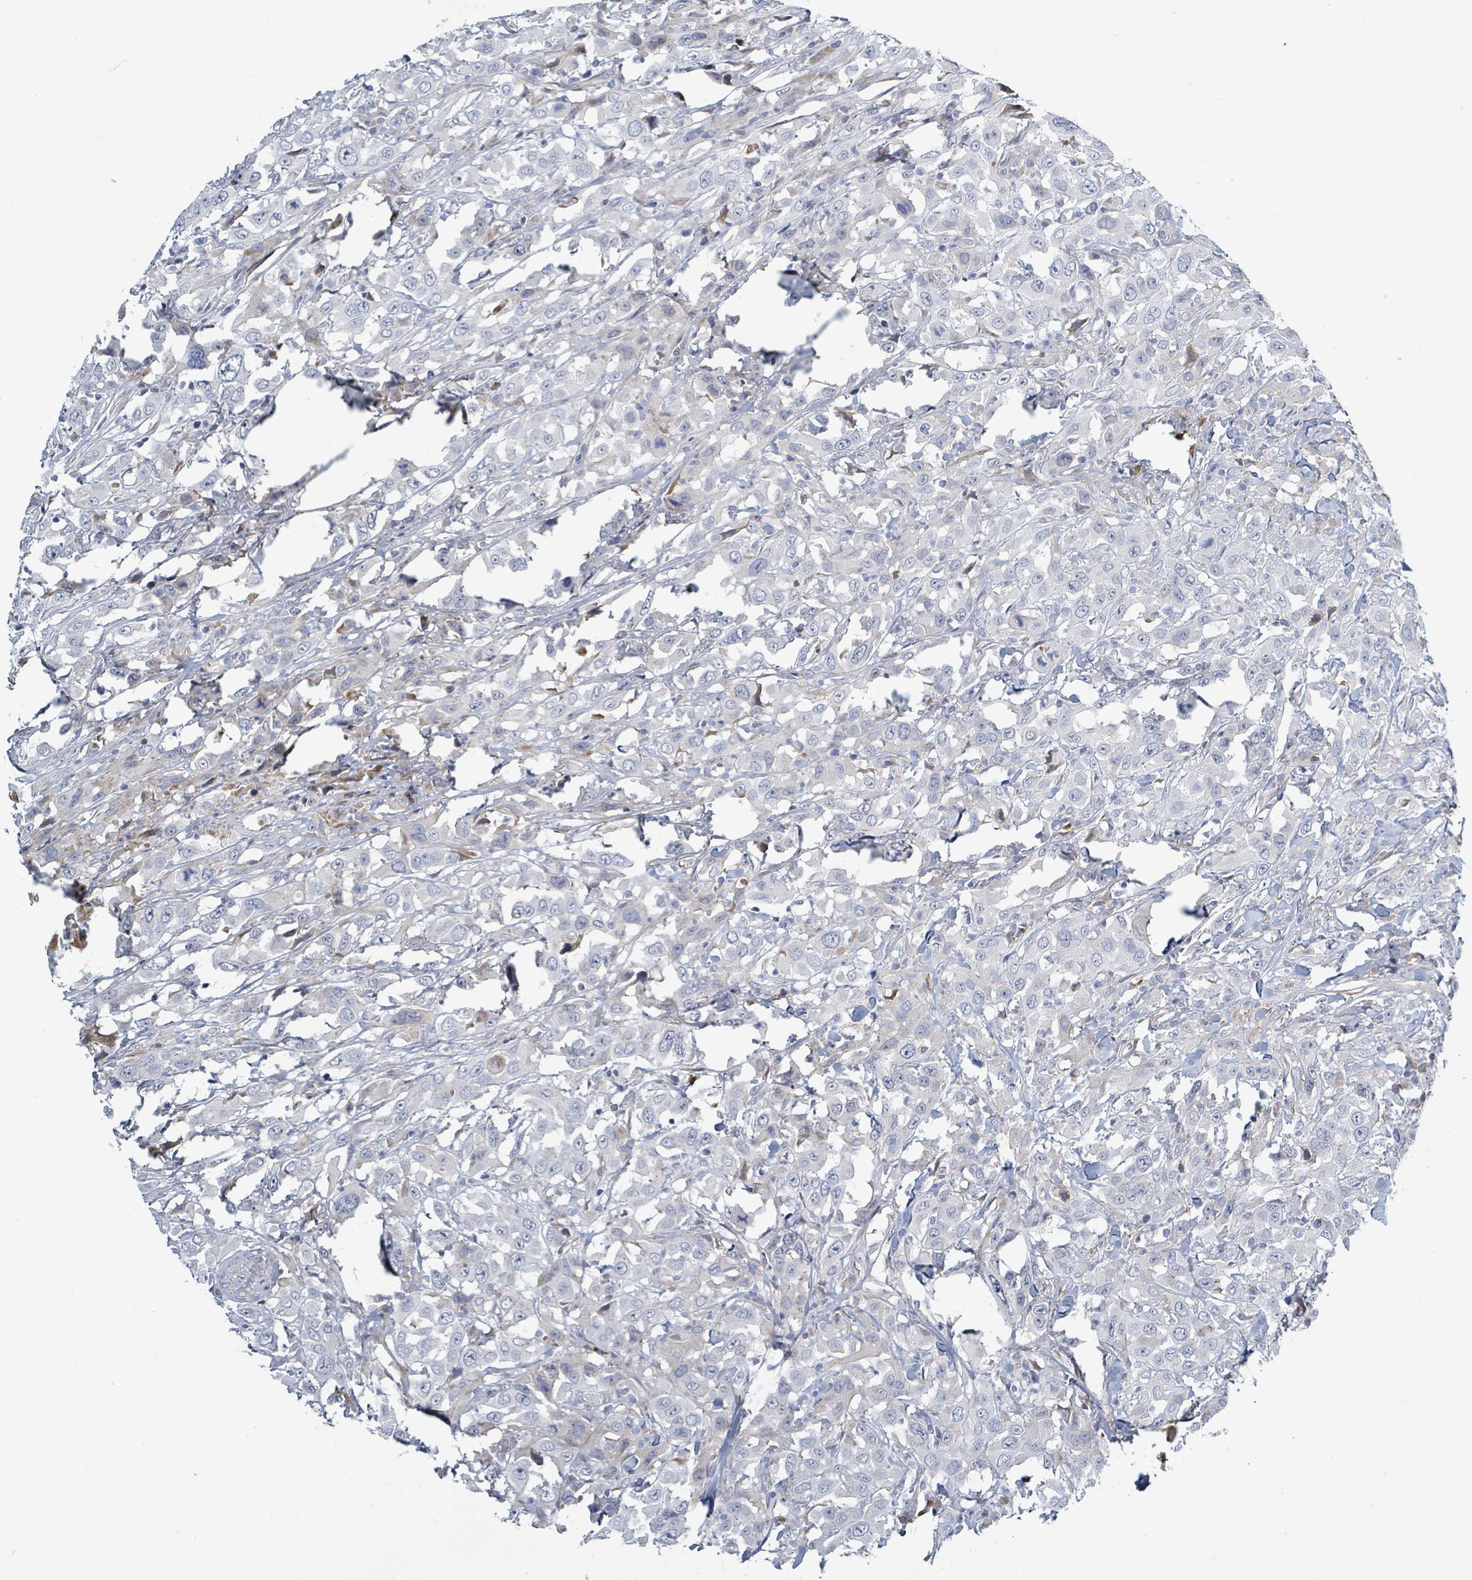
{"staining": {"intensity": "negative", "quantity": "none", "location": "none"}, "tissue": "urothelial cancer", "cell_type": "Tumor cells", "image_type": "cancer", "snomed": [{"axis": "morphology", "description": "Urothelial carcinoma, High grade"}, {"axis": "topography", "description": "Urinary bladder"}], "caption": "High power microscopy micrograph of an IHC micrograph of high-grade urothelial carcinoma, revealing no significant expression in tumor cells. (Brightfield microscopy of DAB IHC at high magnification).", "gene": "RAB33B", "patient": {"sex": "male", "age": 61}}